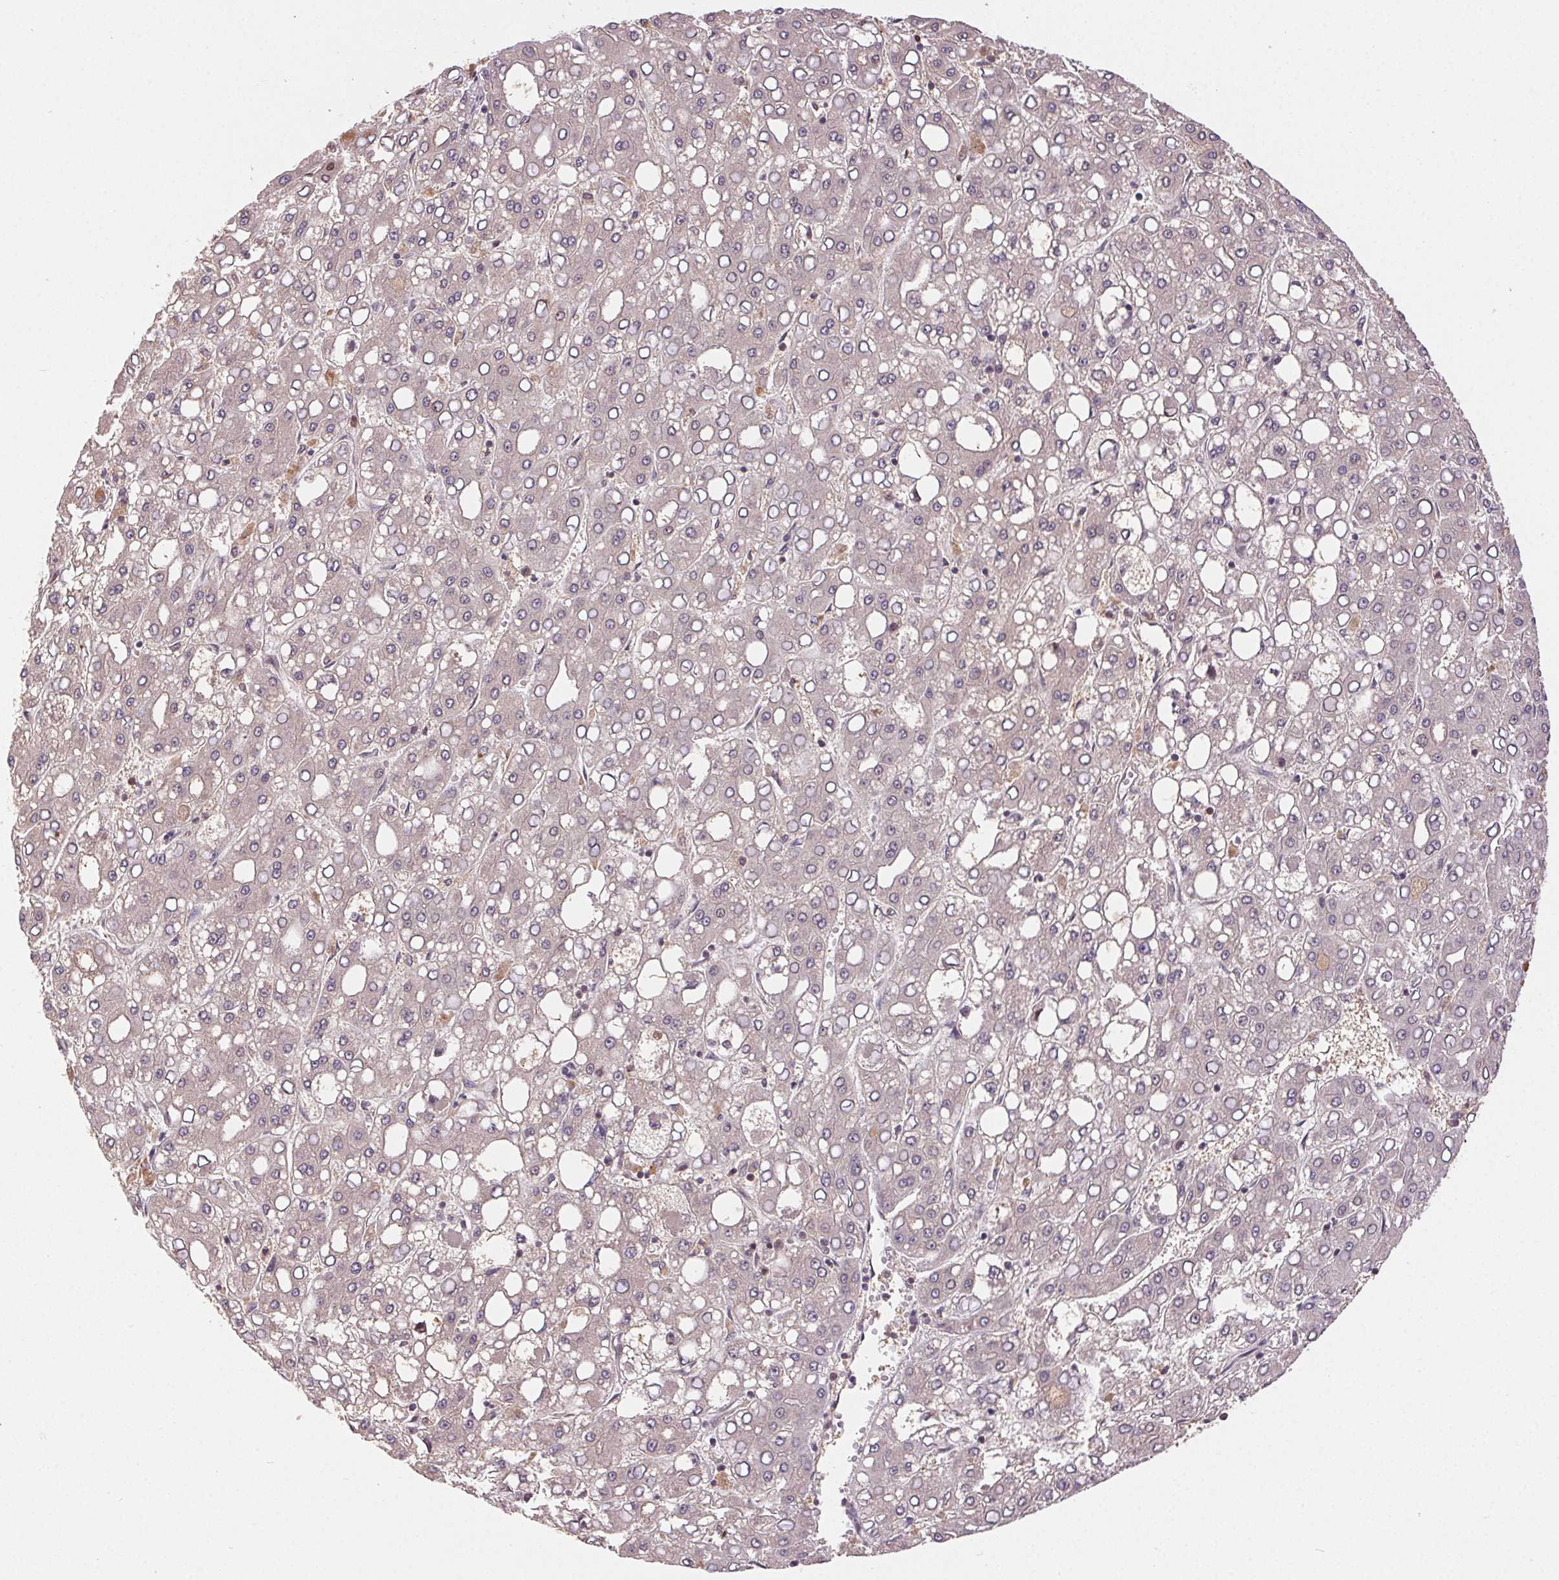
{"staining": {"intensity": "negative", "quantity": "none", "location": "none"}, "tissue": "liver cancer", "cell_type": "Tumor cells", "image_type": "cancer", "snomed": [{"axis": "morphology", "description": "Carcinoma, Hepatocellular, NOS"}, {"axis": "topography", "description": "Liver"}], "caption": "Photomicrograph shows no protein positivity in tumor cells of liver cancer (hepatocellular carcinoma) tissue. (Immunohistochemistry (ihc), brightfield microscopy, high magnification).", "gene": "GDI2", "patient": {"sex": "male", "age": 65}}